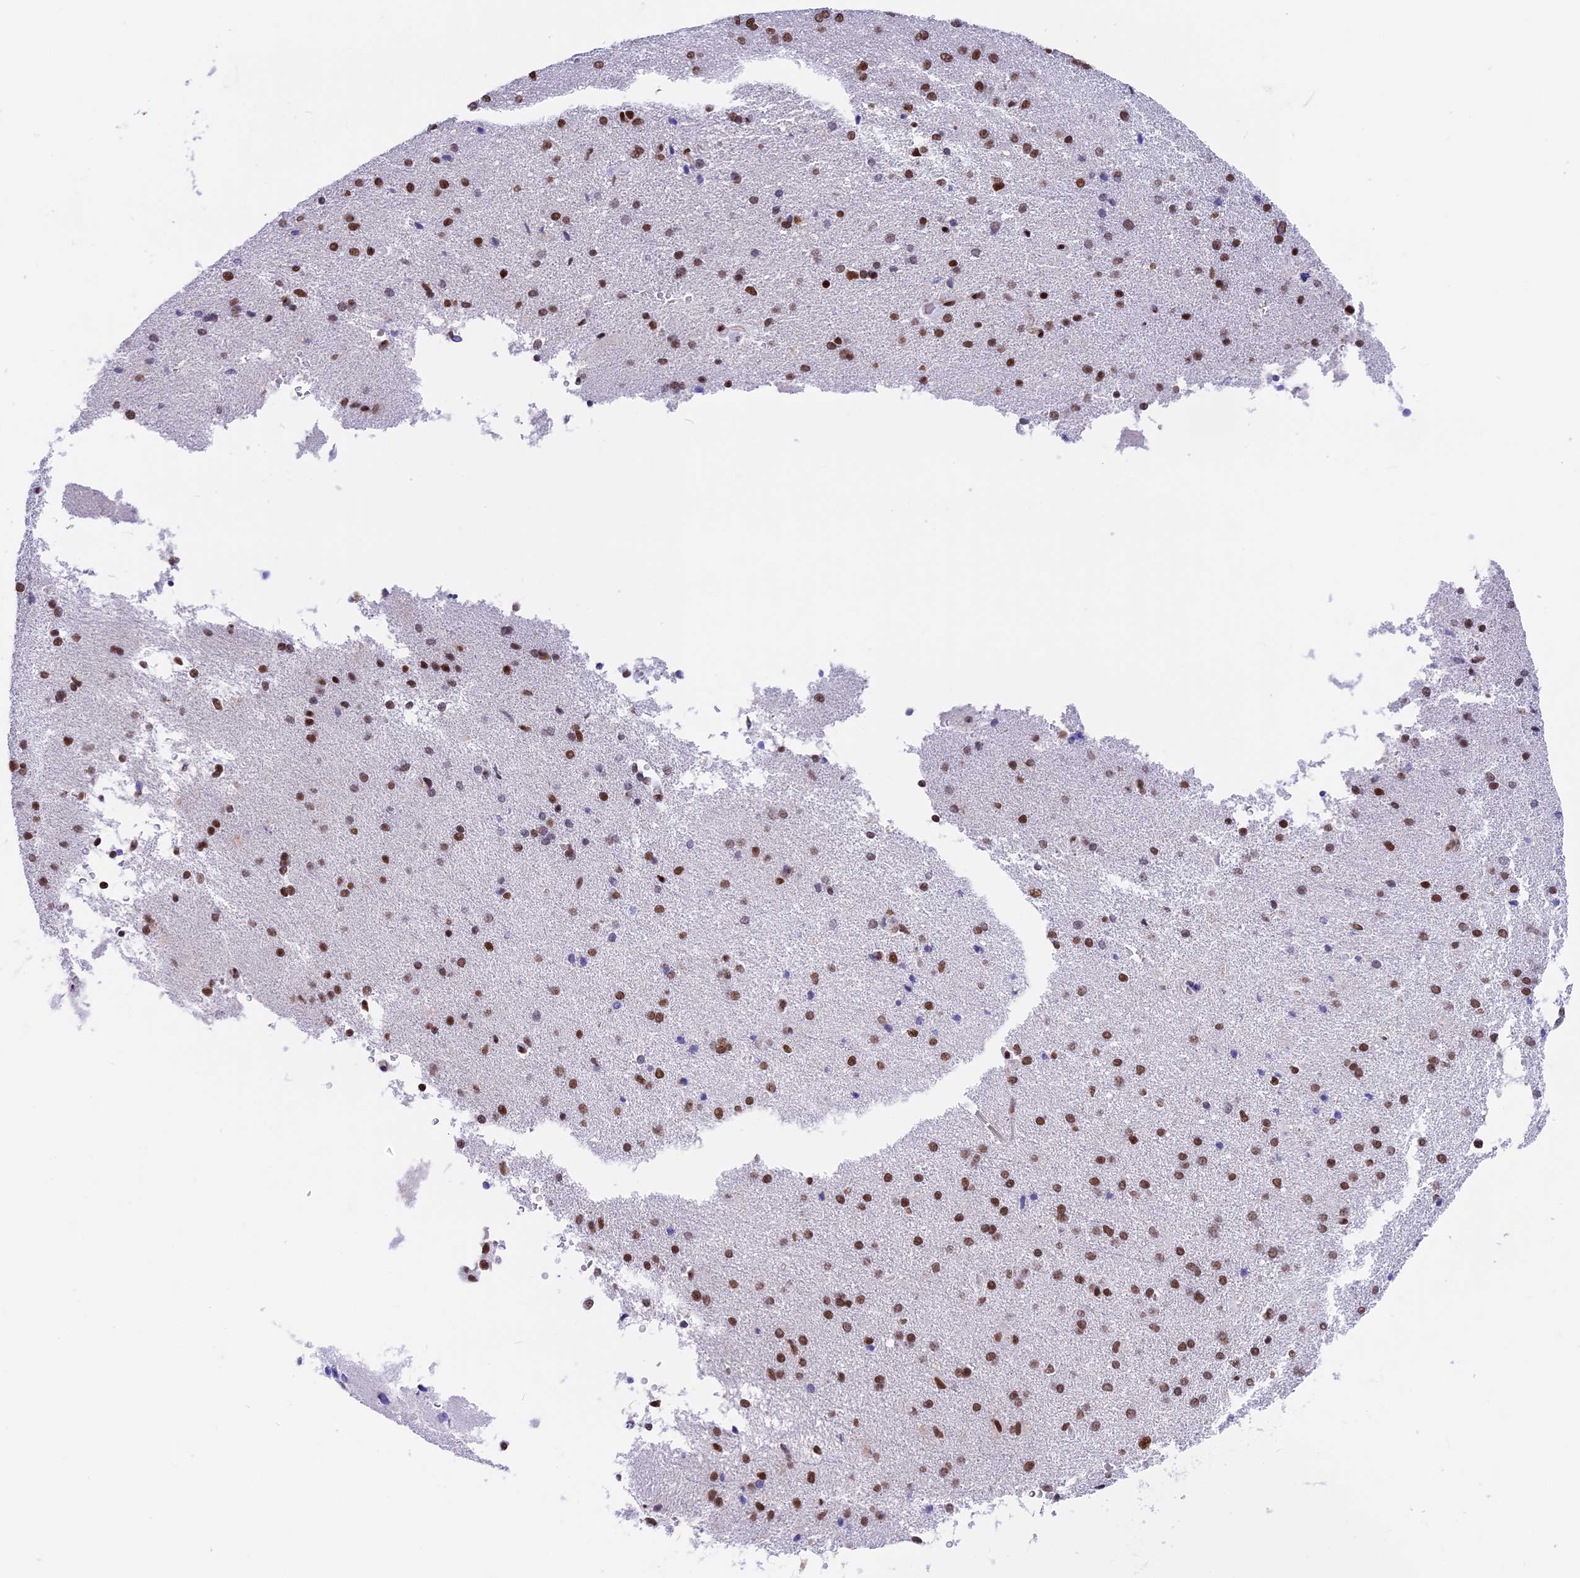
{"staining": {"intensity": "moderate", "quantity": ">75%", "location": "nuclear"}, "tissue": "cerebral cortex", "cell_type": "Endothelial cells", "image_type": "normal", "snomed": [{"axis": "morphology", "description": "Normal tissue, NOS"}, {"axis": "topography", "description": "Cerebral cortex"}], "caption": "DAB immunohistochemical staining of benign human cerebral cortex reveals moderate nuclear protein staining in approximately >75% of endothelial cells. Nuclei are stained in blue.", "gene": "SBNO1", "patient": {"sex": "male", "age": 62}}